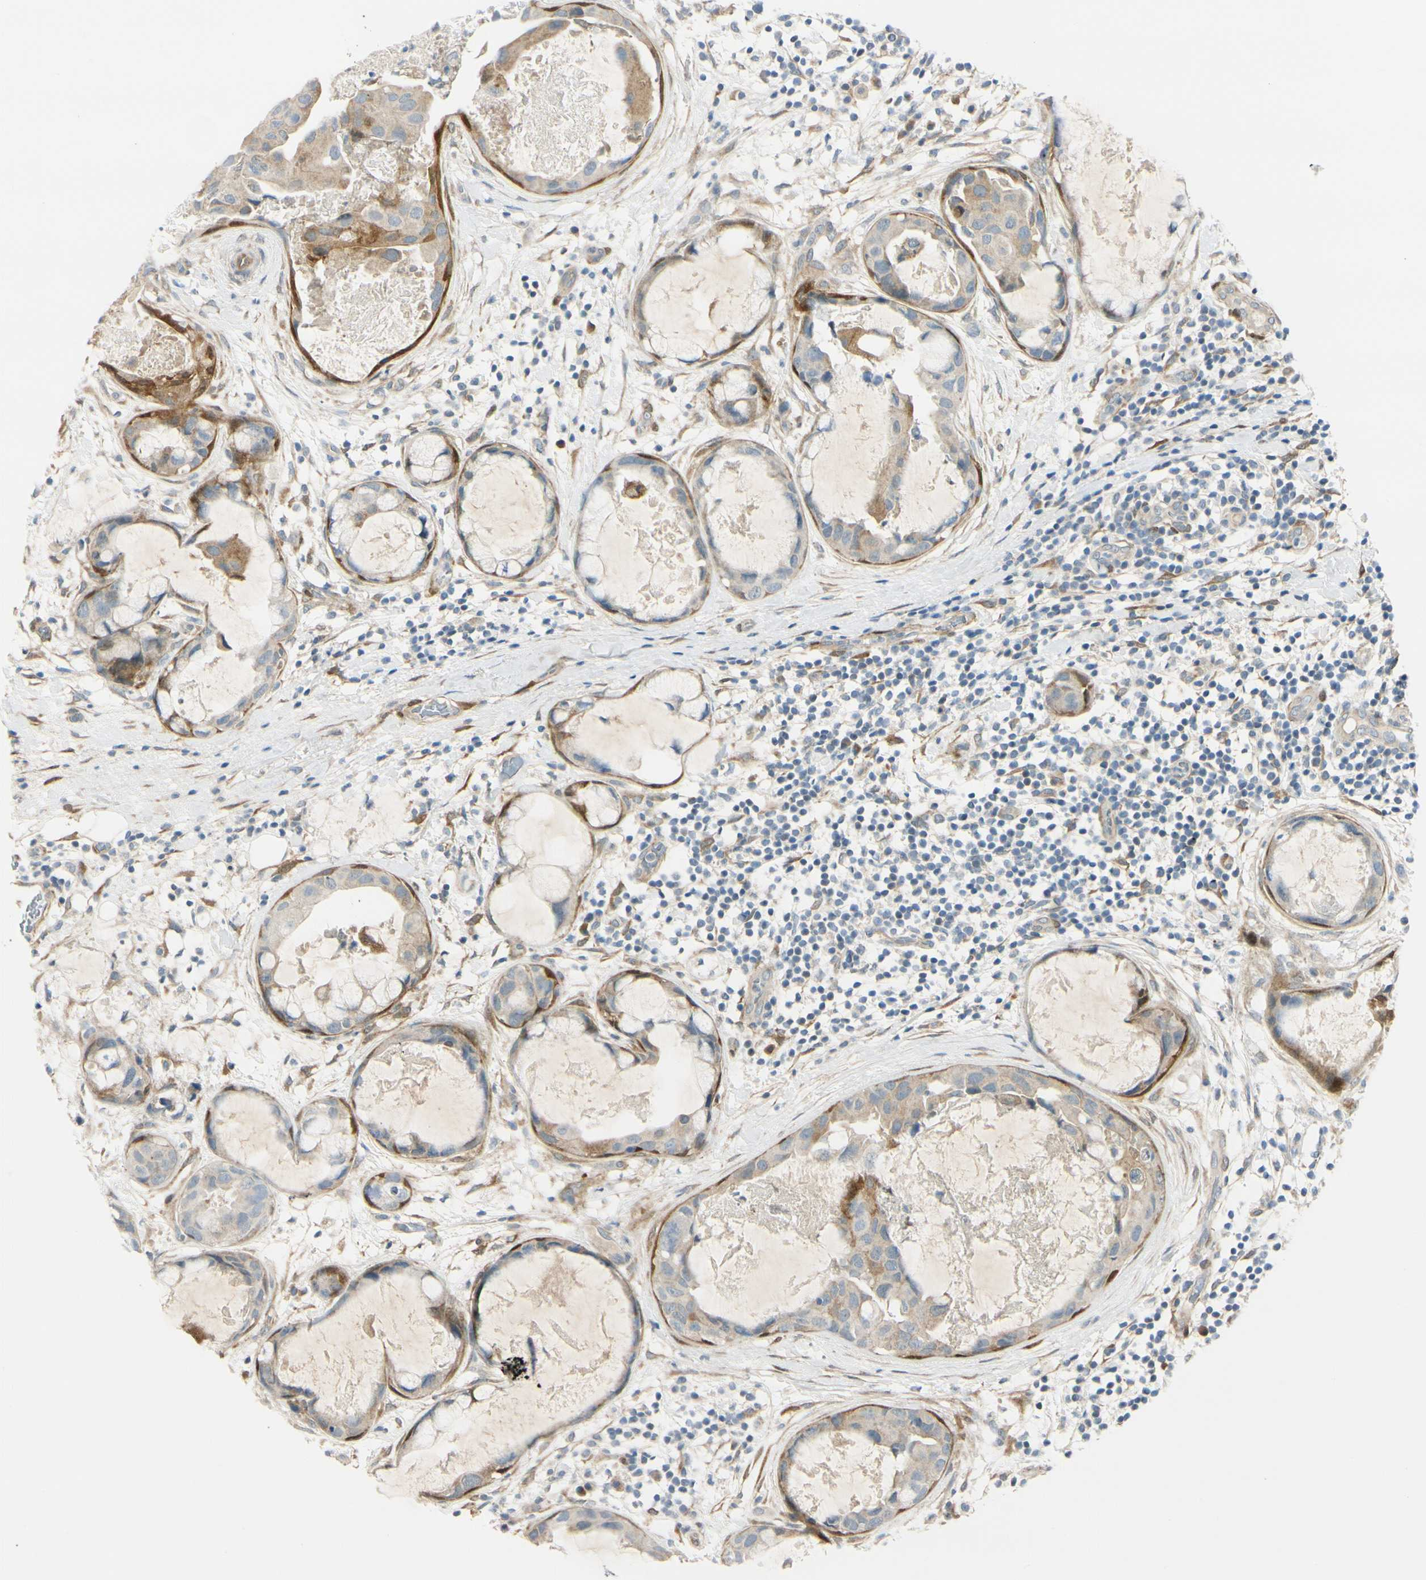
{"staining": {"intensity": "weak", "quantity": "25%-75%", "location": "cytoplasmic/membranous"}, "tissue": "breast cancer", "cell_type": "Tumor cells", "image_type": "cancer", "snomed": [{"axis": "morphology", "description": "Duct carcinoma"}, {"axis": "topography", "description": "Breast"}], "caption": "Immunohistochemical staining of human breast cancer shows low levels of weak cytoplasmic/membranous protein staining in about 25%-75% of tumor cells.", "gene": "FHL2", "patient": {"sex": "female", "age": 40}}